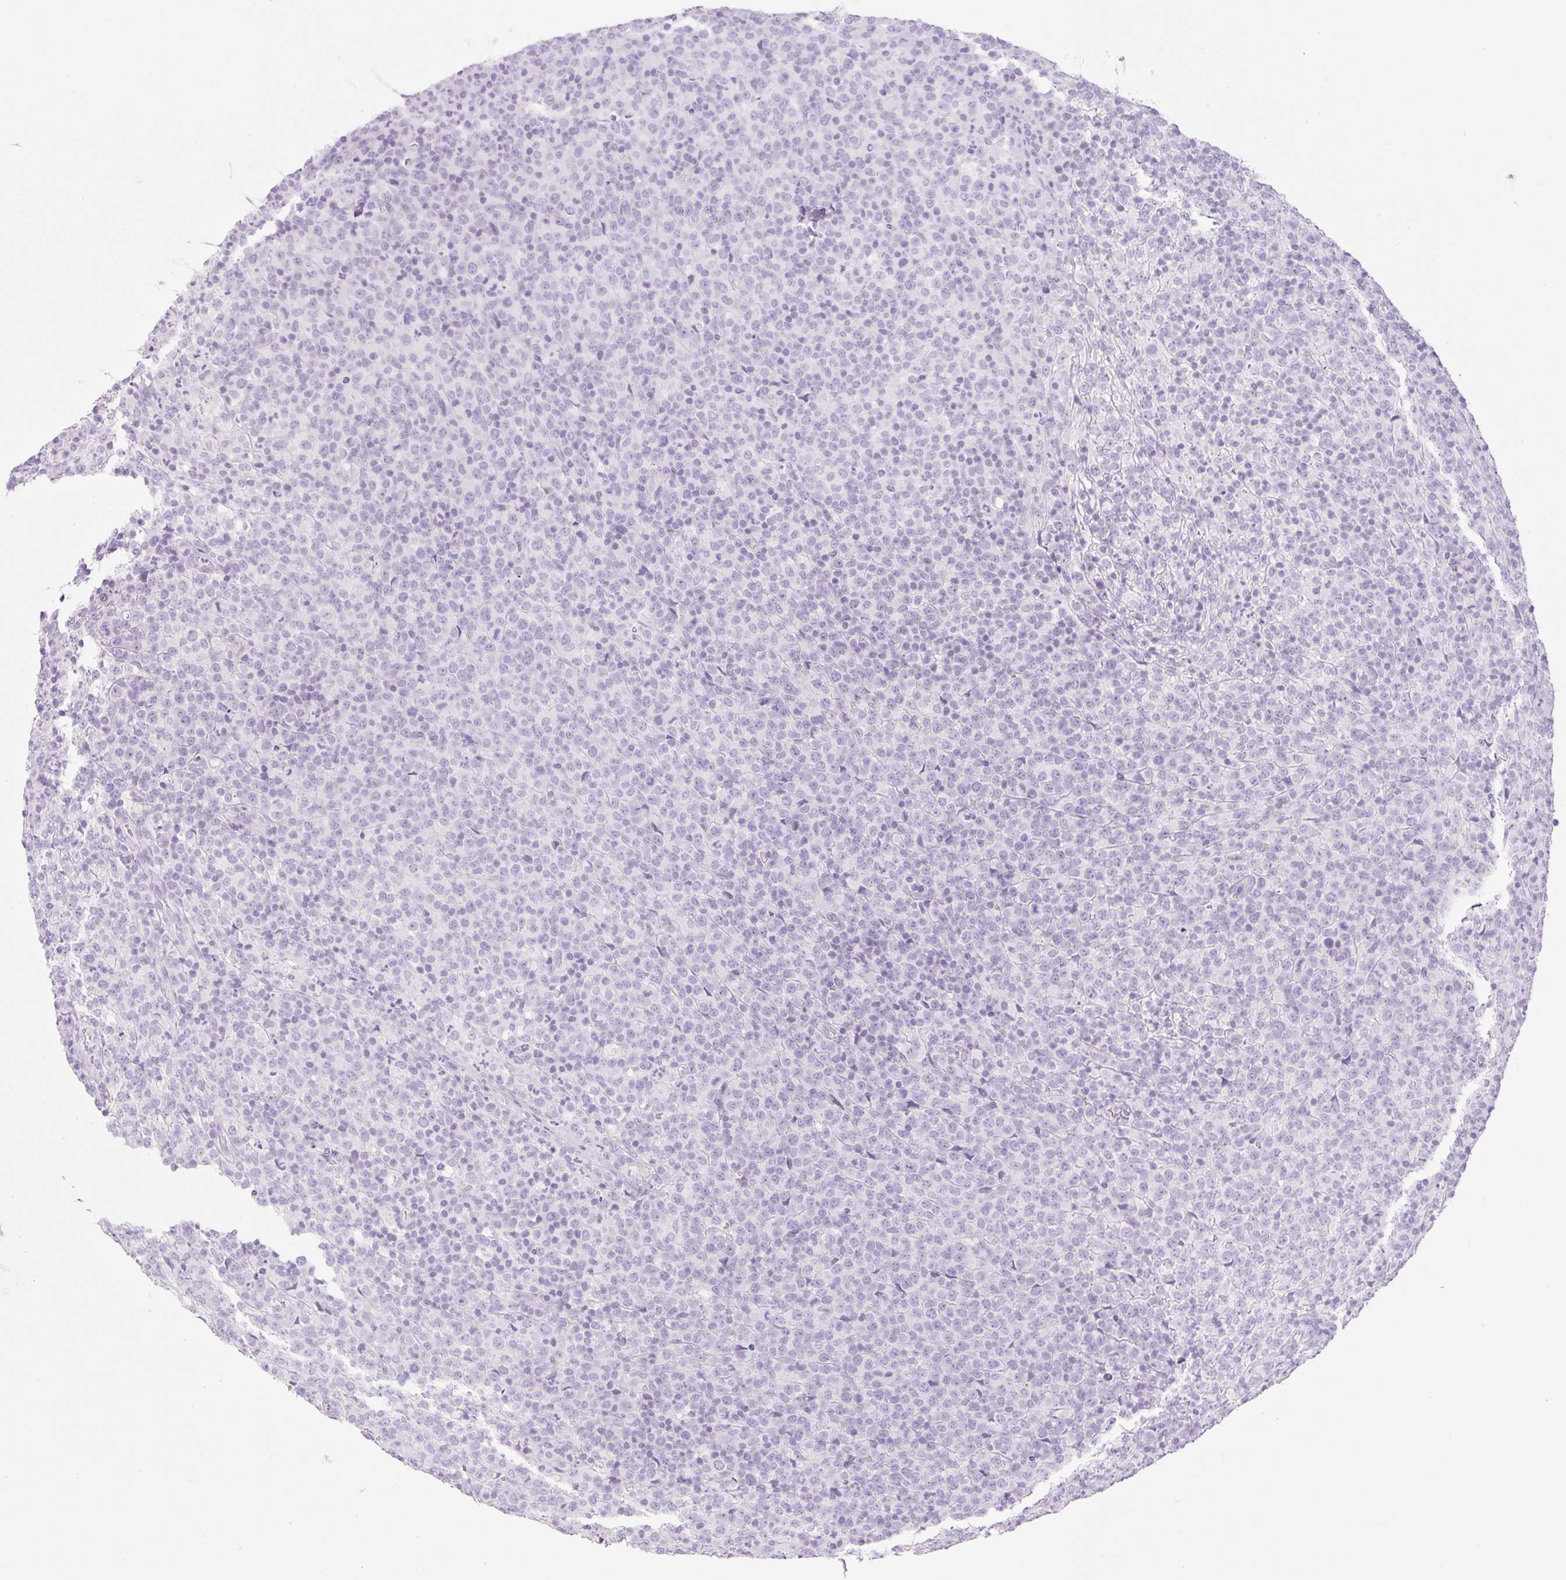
{"staining": {"intensity": "negative", "quantity": "none", "location": "none"}, "tissue": "lymphoma", "cell_type": "Tumor cells", "image_type": "cancer", "snomed": [{"axis": "morphology", "description": "Malignant lymphoma, non-Hodgkin's type, High grade"}, {"axis": "topography", "description": "Lymph node"}], "caption": "Immunohistochemistry (IHC) histopathology image of lymphoma stained for a protein (brown), which exhibits no expression in tumor cells.", "gene": "SP140L", "patient": {"sex": "male", "age": 54}}